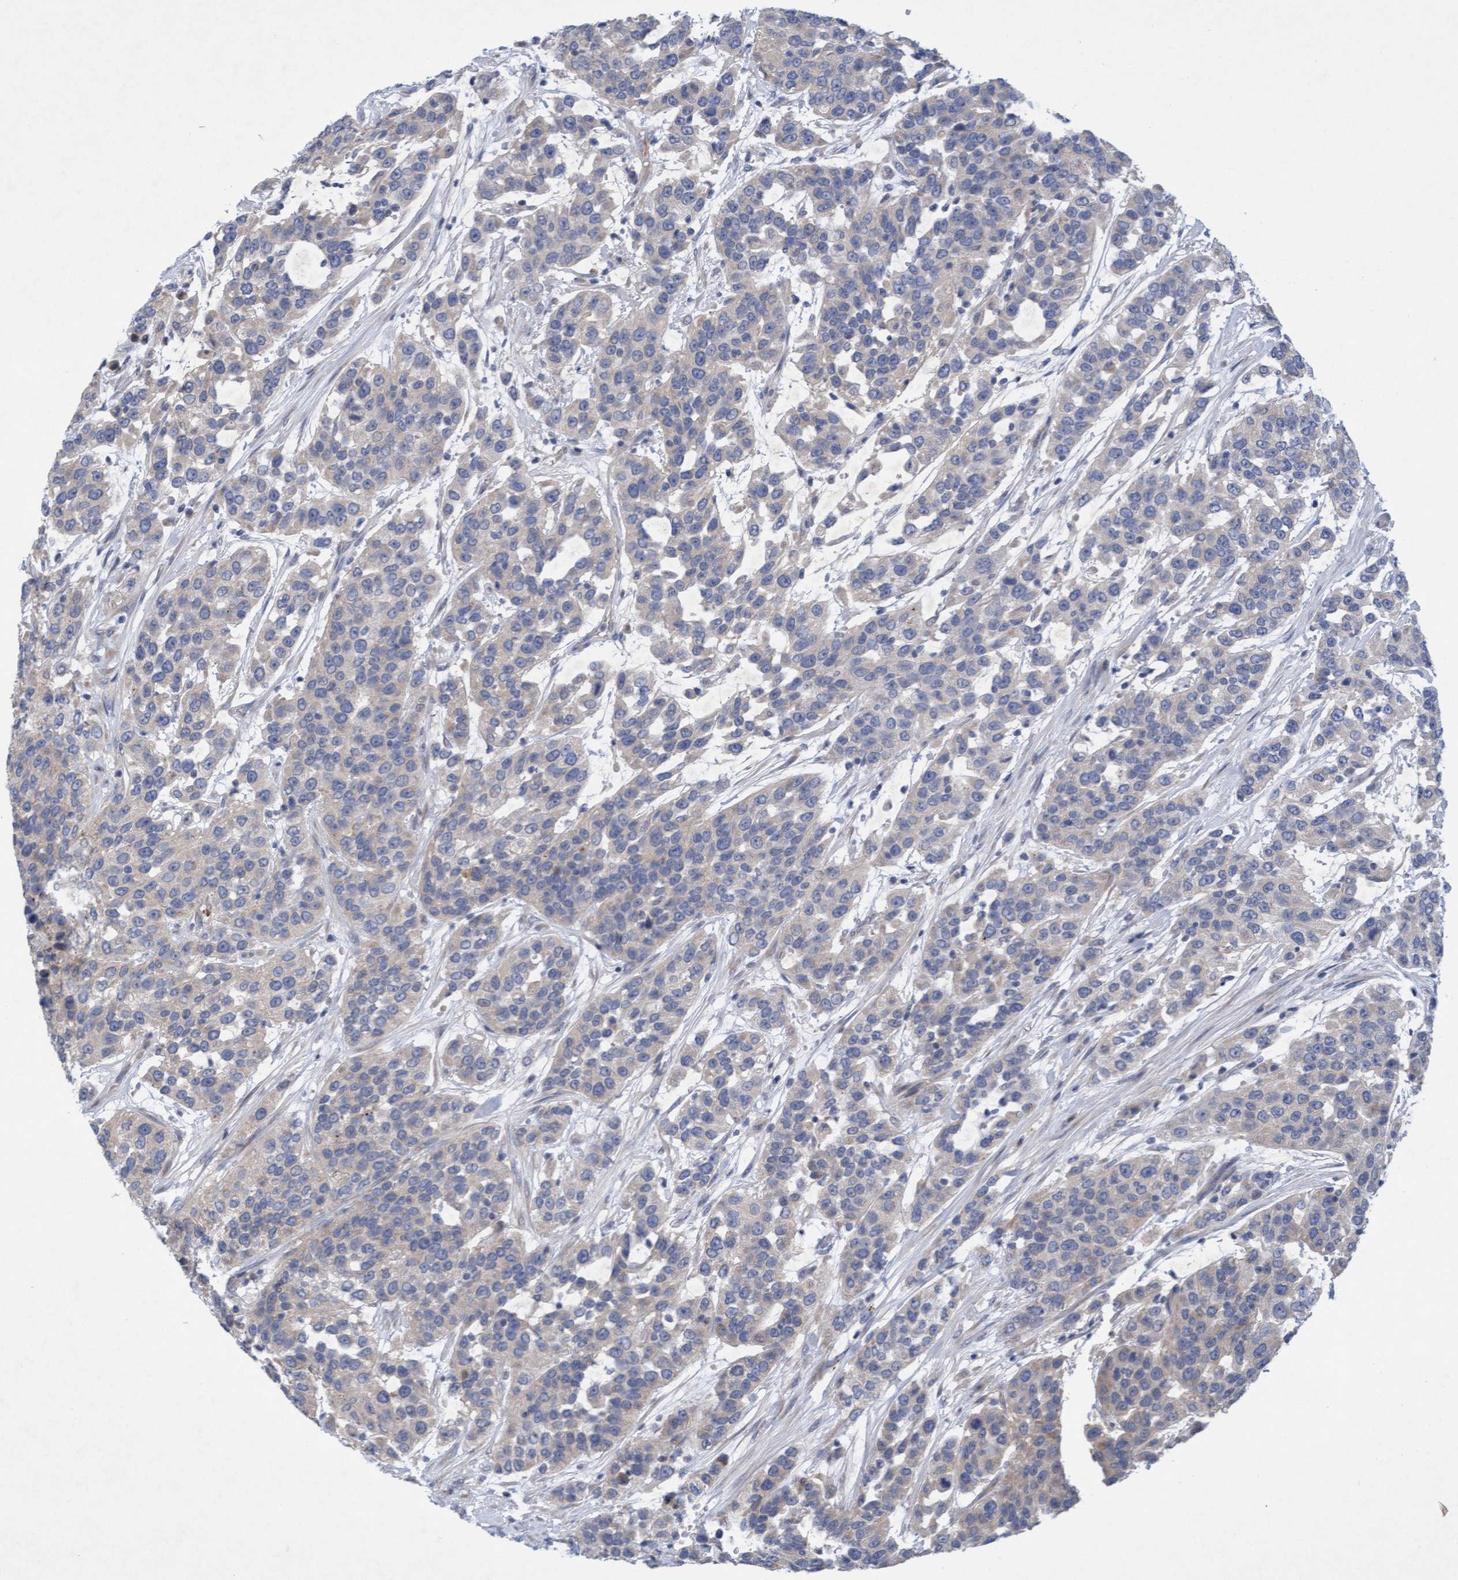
{"staining": {"intensity": "negative", "quantity": "none", "location": "none"}, "tissue": "urothelial cancer", "cell_type": "Tumor cells", "image_type": "cancer", "snomed": [{"axis": "morphology", "description": "Urothelial carcinoma, High grade"}, {"axis": "topography", "description": "Urinary bladder"}], "caption": "High magnification brightfield microscopy of urothelial cancer stained with DAB (brown) and counterstained with hematoxylin (blue): tumor cells show no significant expression.", "gene": "DDHD2", "patient": {"sex": "female", "age": 80}}